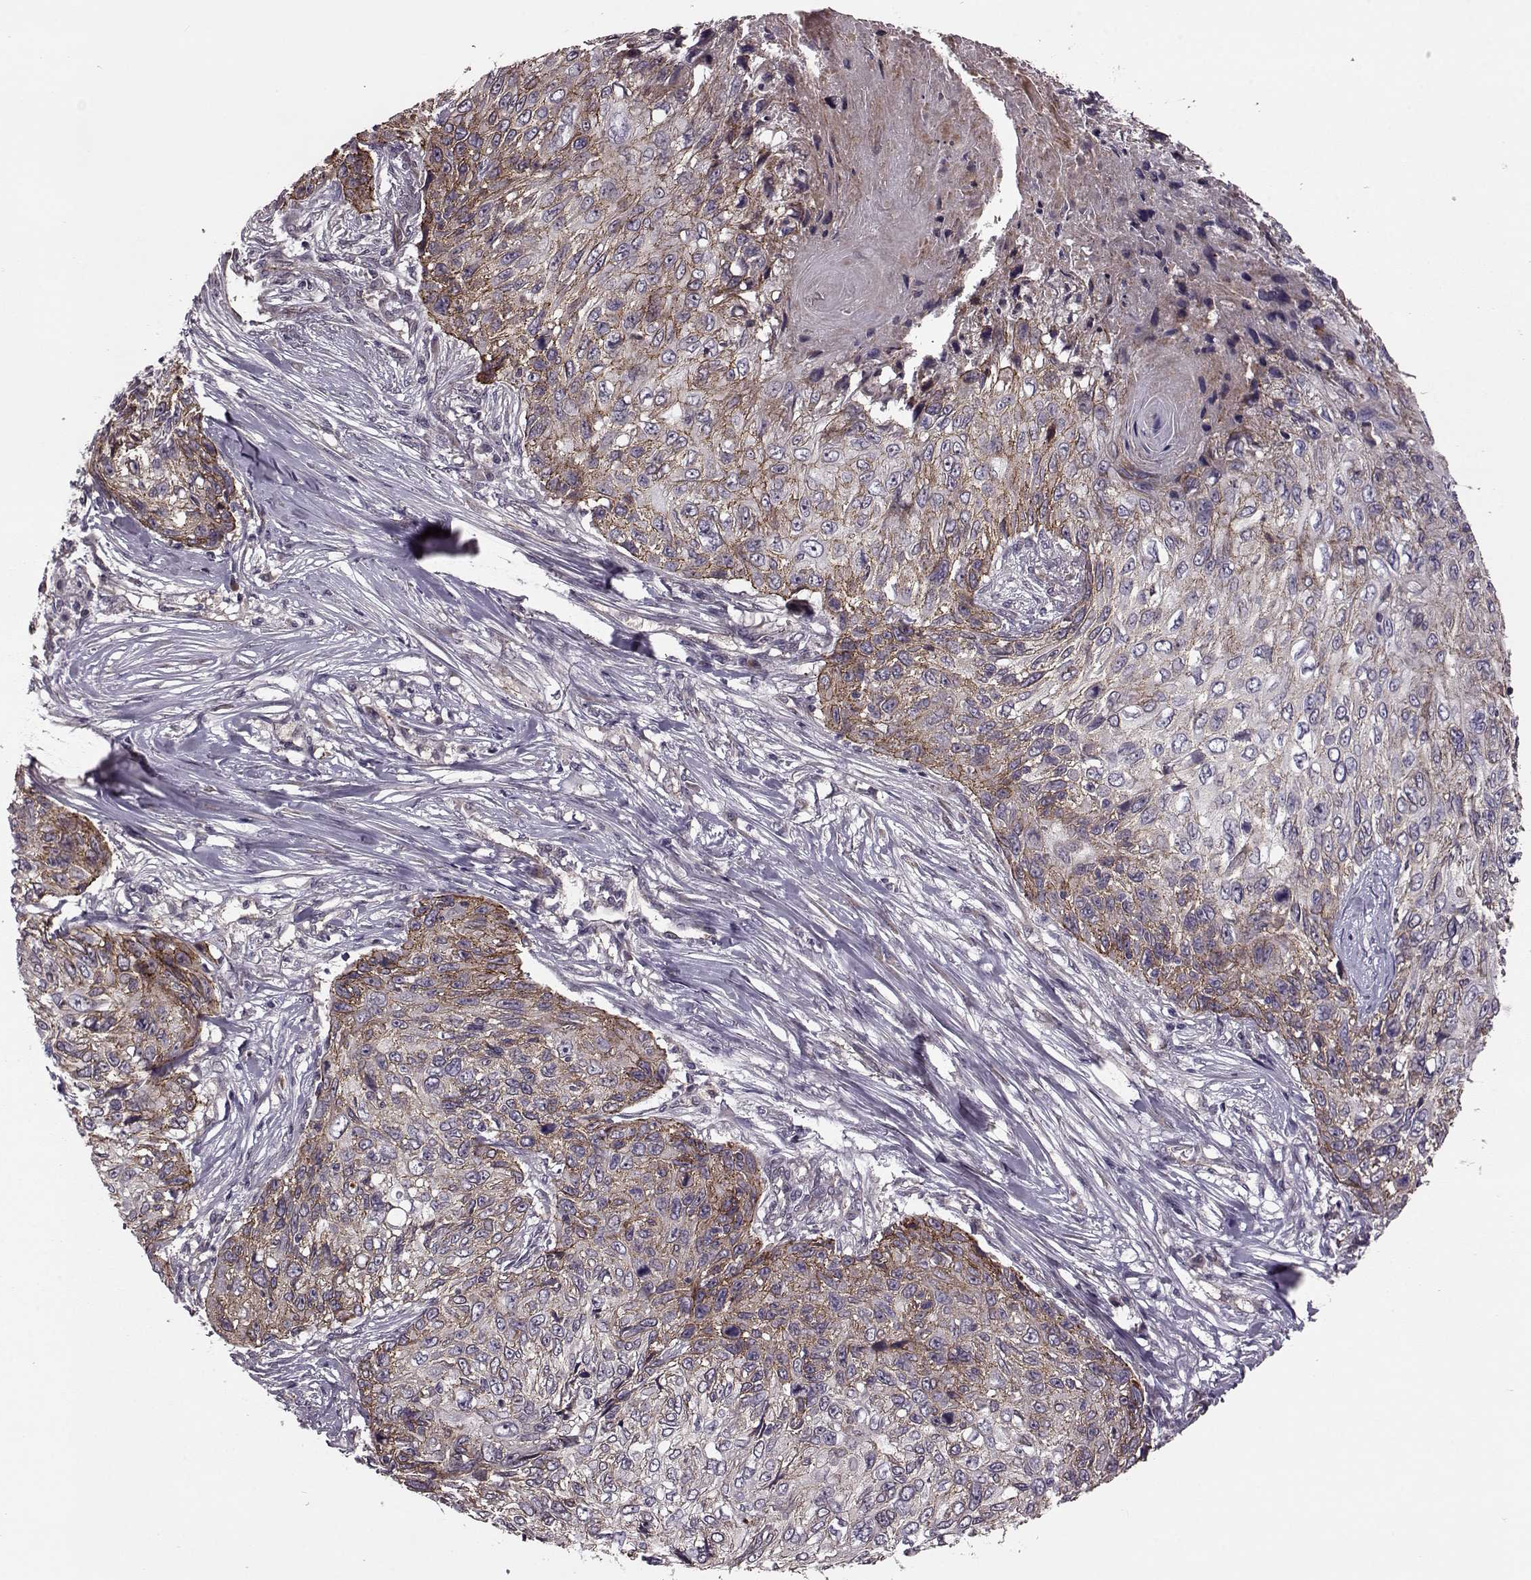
{"staining": {"intensity": "strong", "quantity": "<25%", "location": "cytoplasmic/membranous"}, "tissue": "skin cancer", "cell_type": "Tumor cells", "image_type": "cancer", "snomed": [{"axis": "morphology", "description": "Squamous cell carcinoma, NOS"}, {"axis": "topography", "description": "Skin"}], "caption": "Skin cancer tissue exhibits strong cytoplasmic/membranous staining in approximately <25% of tumor cells, visualized by immunohistochemistry. (DAB (3,3'-diaminobenzidine) IHC, brown staining for protein, blue staining for nuclei).", "gene": "SYNPO", "patient": {"sex": "male", "age": 92}}